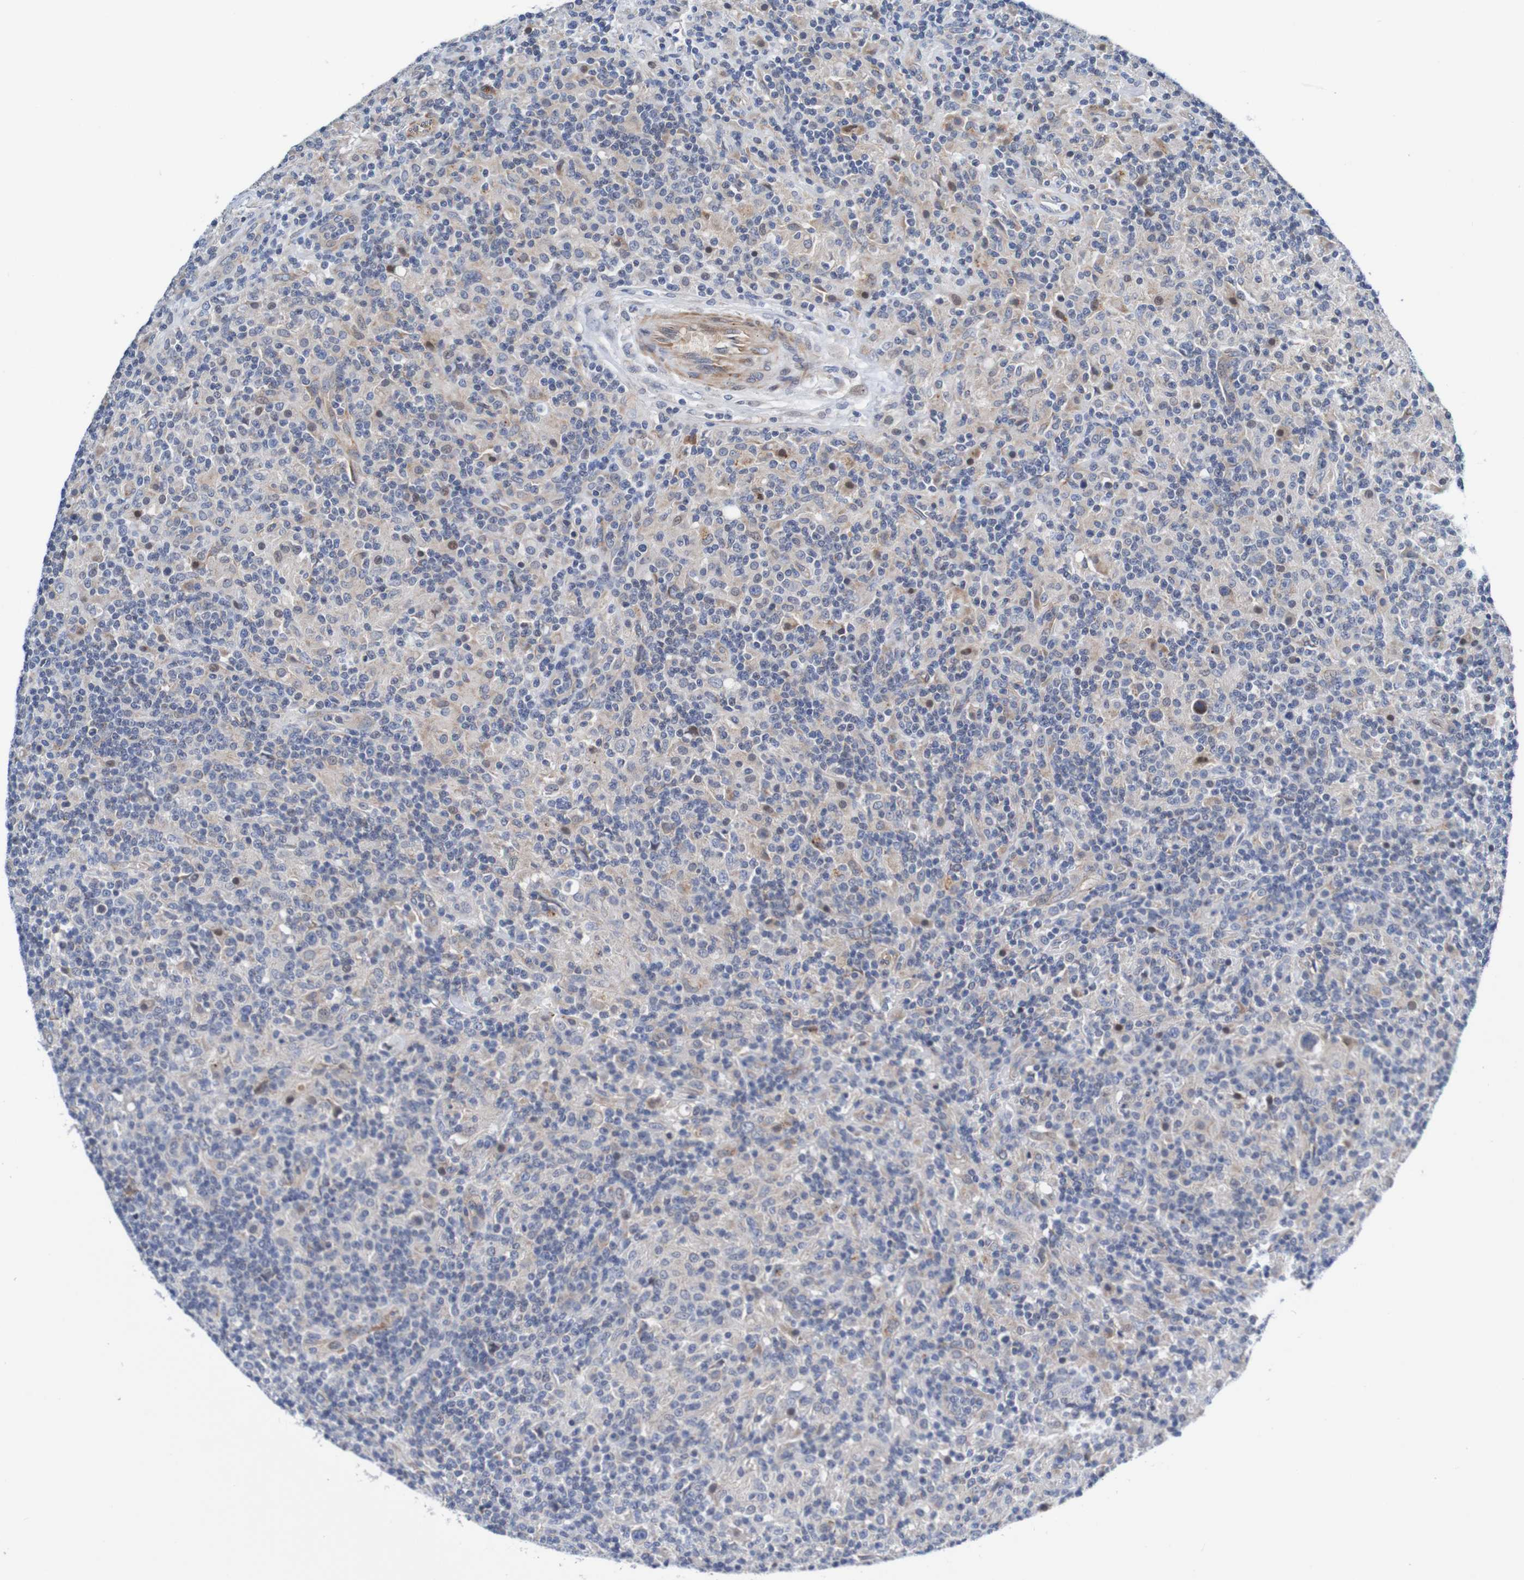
{"staining": {"intensity": "negative", "quantity": "none", "location": "none"}, "tissue": "lymphoma", "cell_type": "Tumor cells", "image_type": "cancer", "snomed": [{"axis": "morphology", "description": "Hodgkin's disease, NOS"}, {"axis": "topography", "description": "Lymph node"}], "caption": "Hodgkin's disease was stained to show a protein in brown. There is no significant expression in tumor cells.", "gene": "CPED1", "patient": {"sex": "male", "age": 70}}